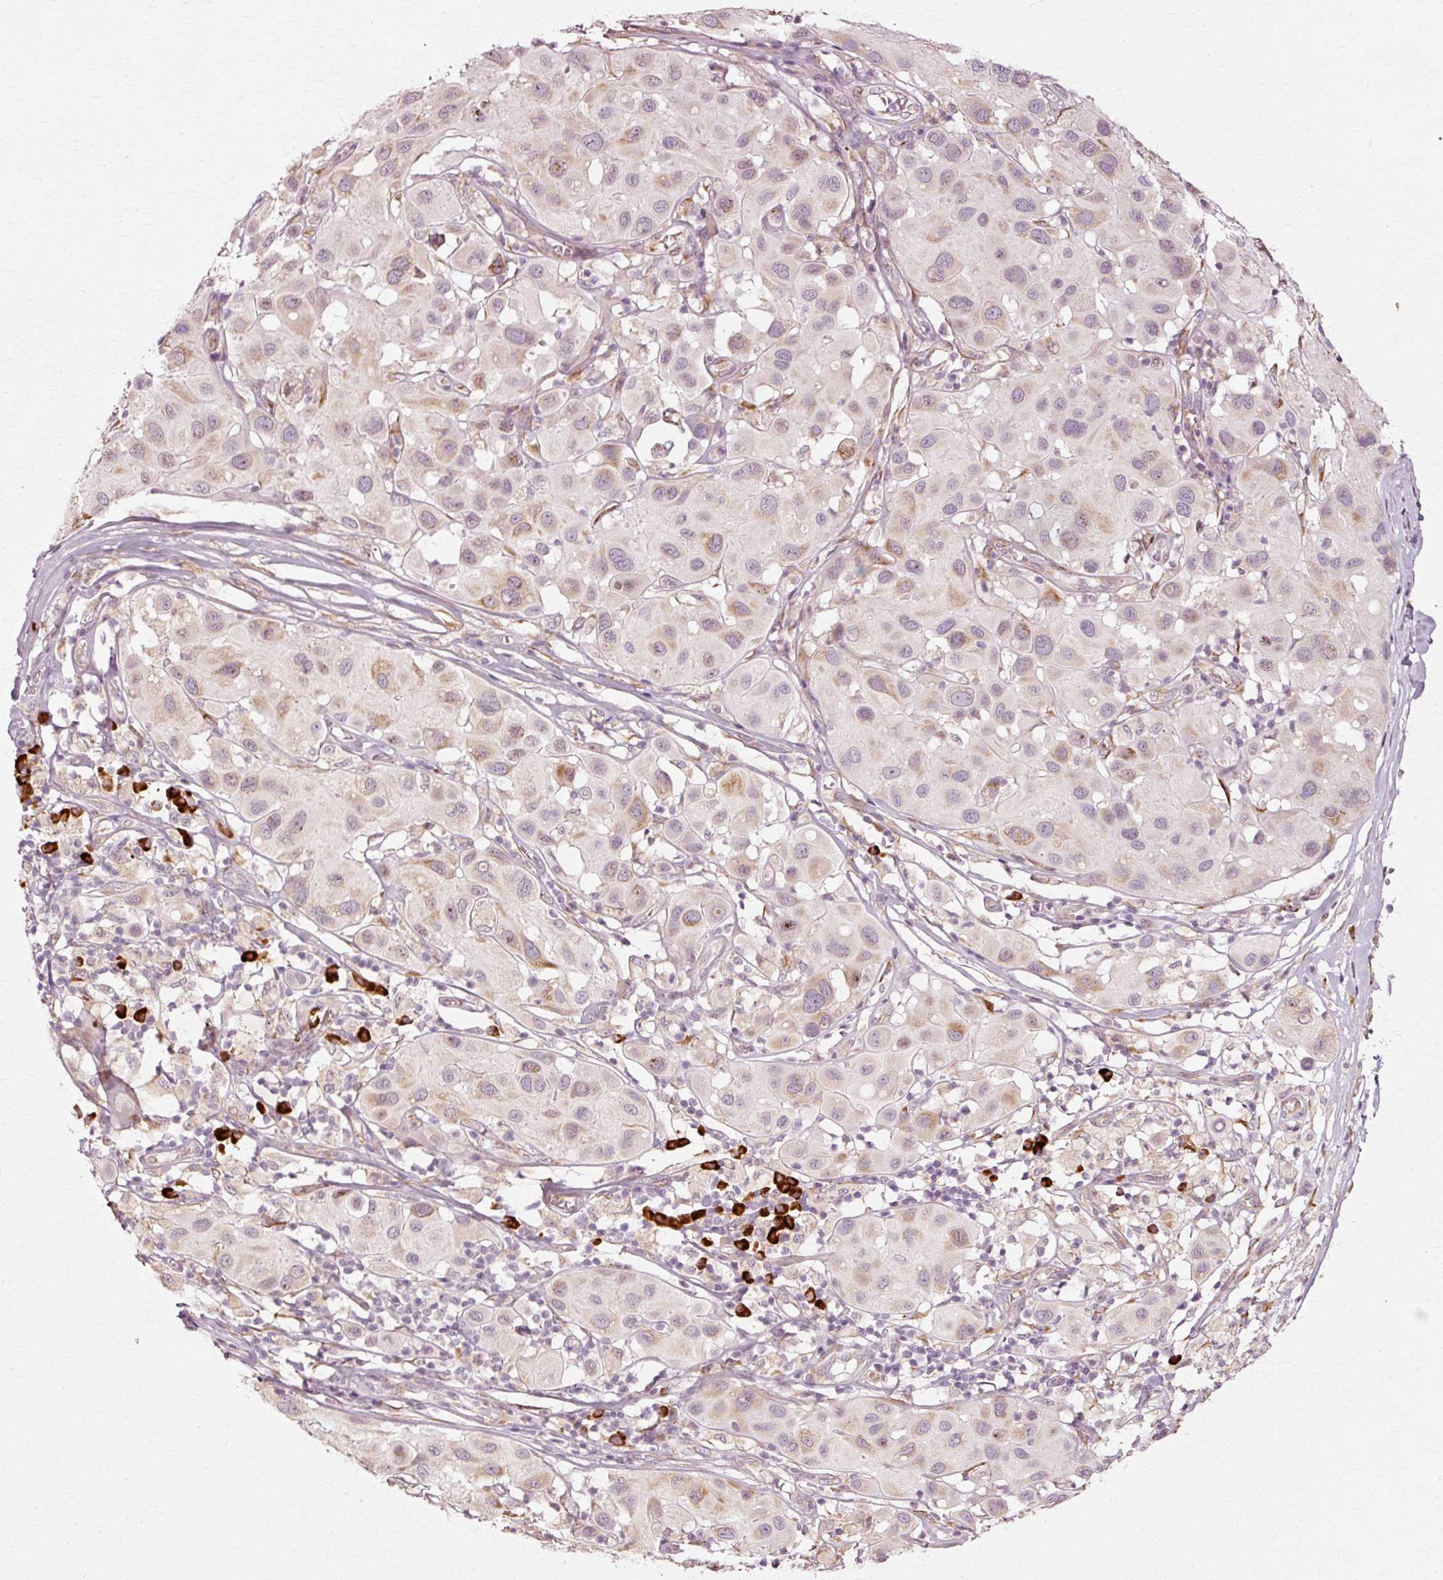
{"staining": {"intensity": "moderate", "quantity": "<25%", "location": "cytoplasmic/membranous"}, "tissue": "melanoma", "cell_type": "Tumor cells", "image_type": "cancer", "snomed": [{"axis": "morphology", "description": "Malignant melanoma, Metastatic site"}, {"axis": "topography", "description": "Skin"}], "caption": "High-magnification brightfield microscopy of malignant melanoma (metastatic site) stained with DAB (3,3'-diaminobenzidine) (brown) and counterstained with hematoxylin (blue). tumor cells exhibit moderate cytoplasmic/membranous staining is present in about<25% of cells. (DAB IHC, brown staining for protein, blue staining for nuclei).", "gene": "RGPD5", "patient": {"sex": "male", "age": 41}}